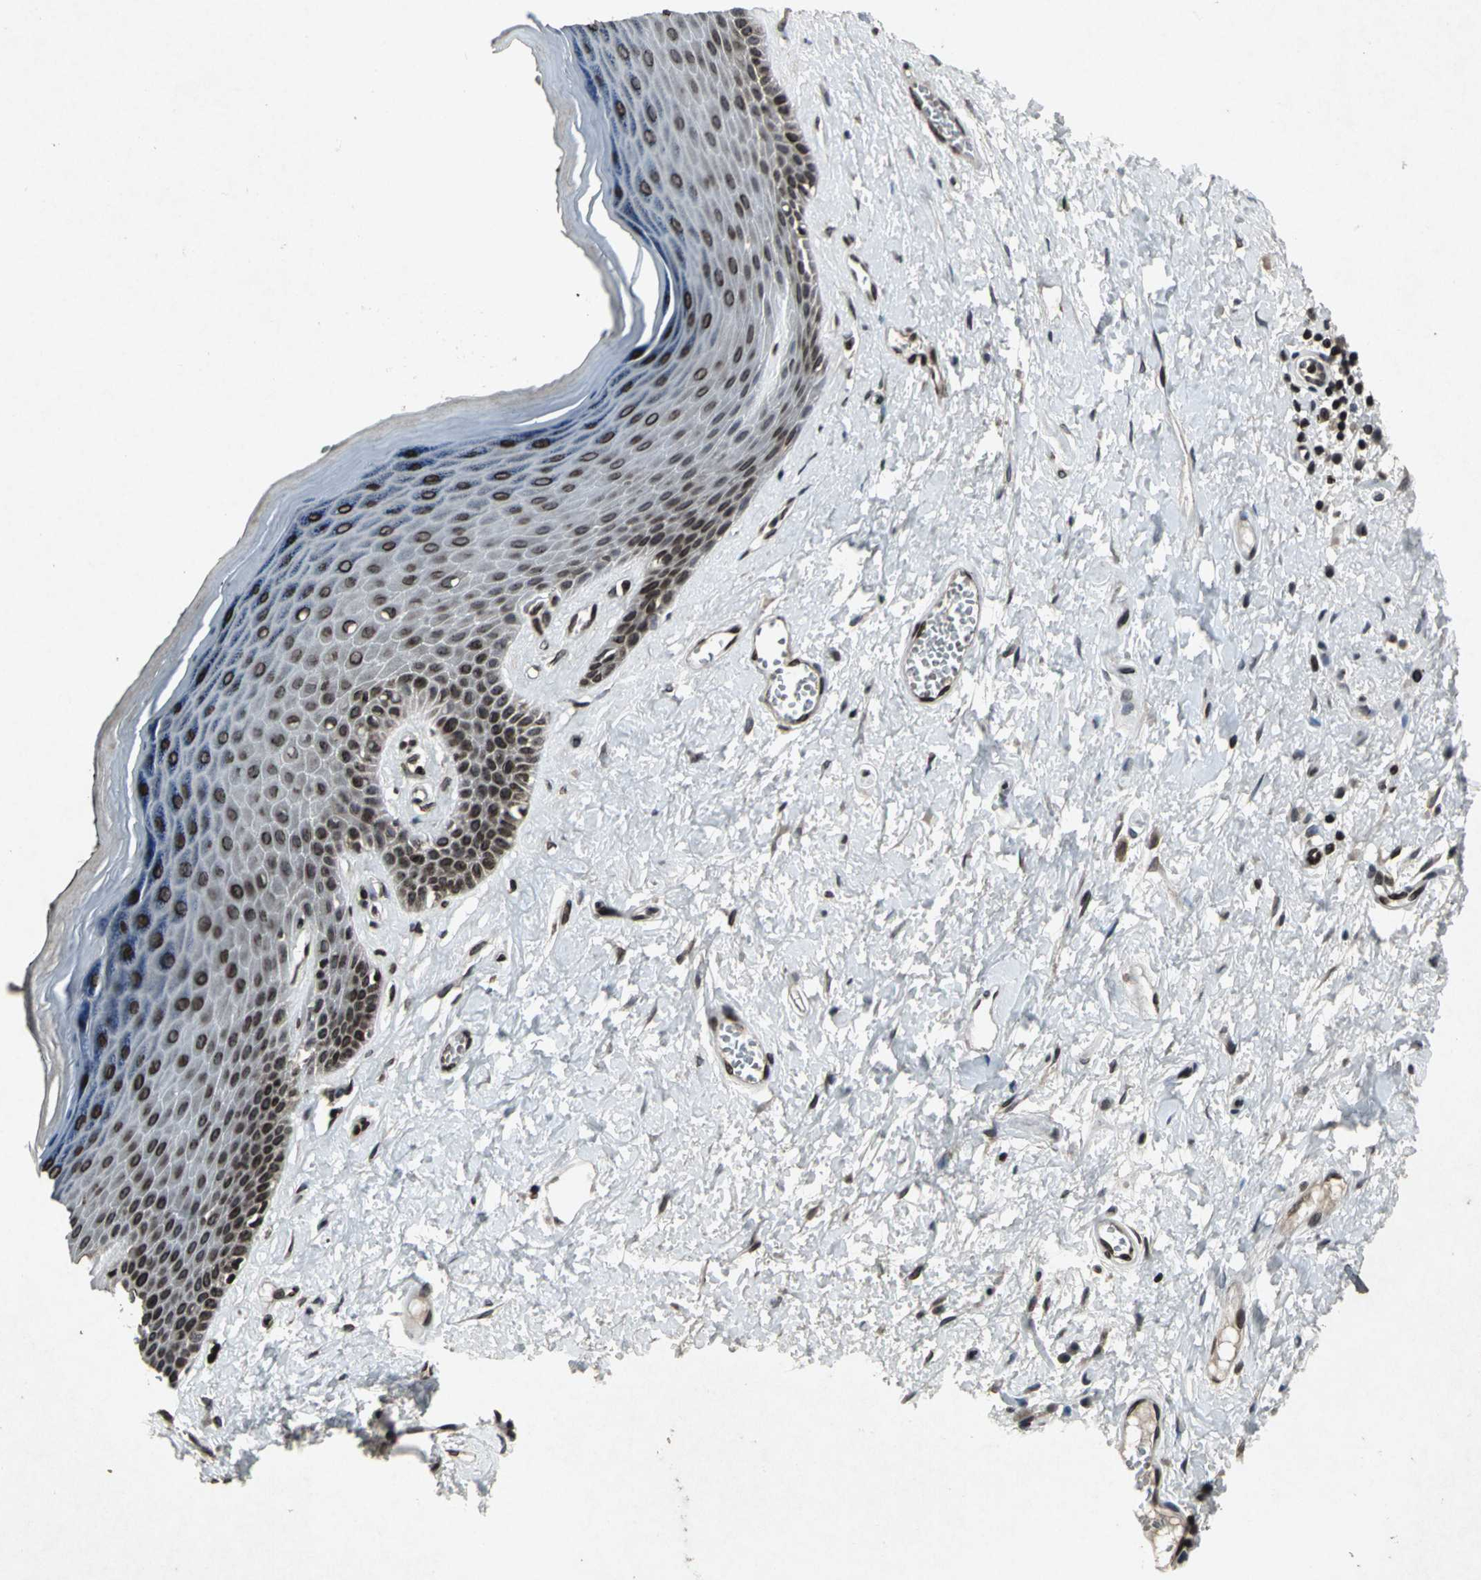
{"staining": {"intensity": "strong", "quantity": ">75%", "location": "cytoplasmic/membranous,nuclear"}, "tissue": "skin", "cell_type": "Epidermal cells", "image_type": "normal", "snomed": [{"axis": "morphology", "description": "Normal tissue, NOS"}, {"axis": "morphology", "description": "Inflammation, NOS"}, {"axis": "topography", "description": "Vulva"}], "caption": "Human skin stained with a brown dye displays strong cytoplasmic/membranous,nuclear positive staining in approximately >75% of epidermal cells.", "gene": "SH2B3", "patient": {"sex": "female", "age": 84}}